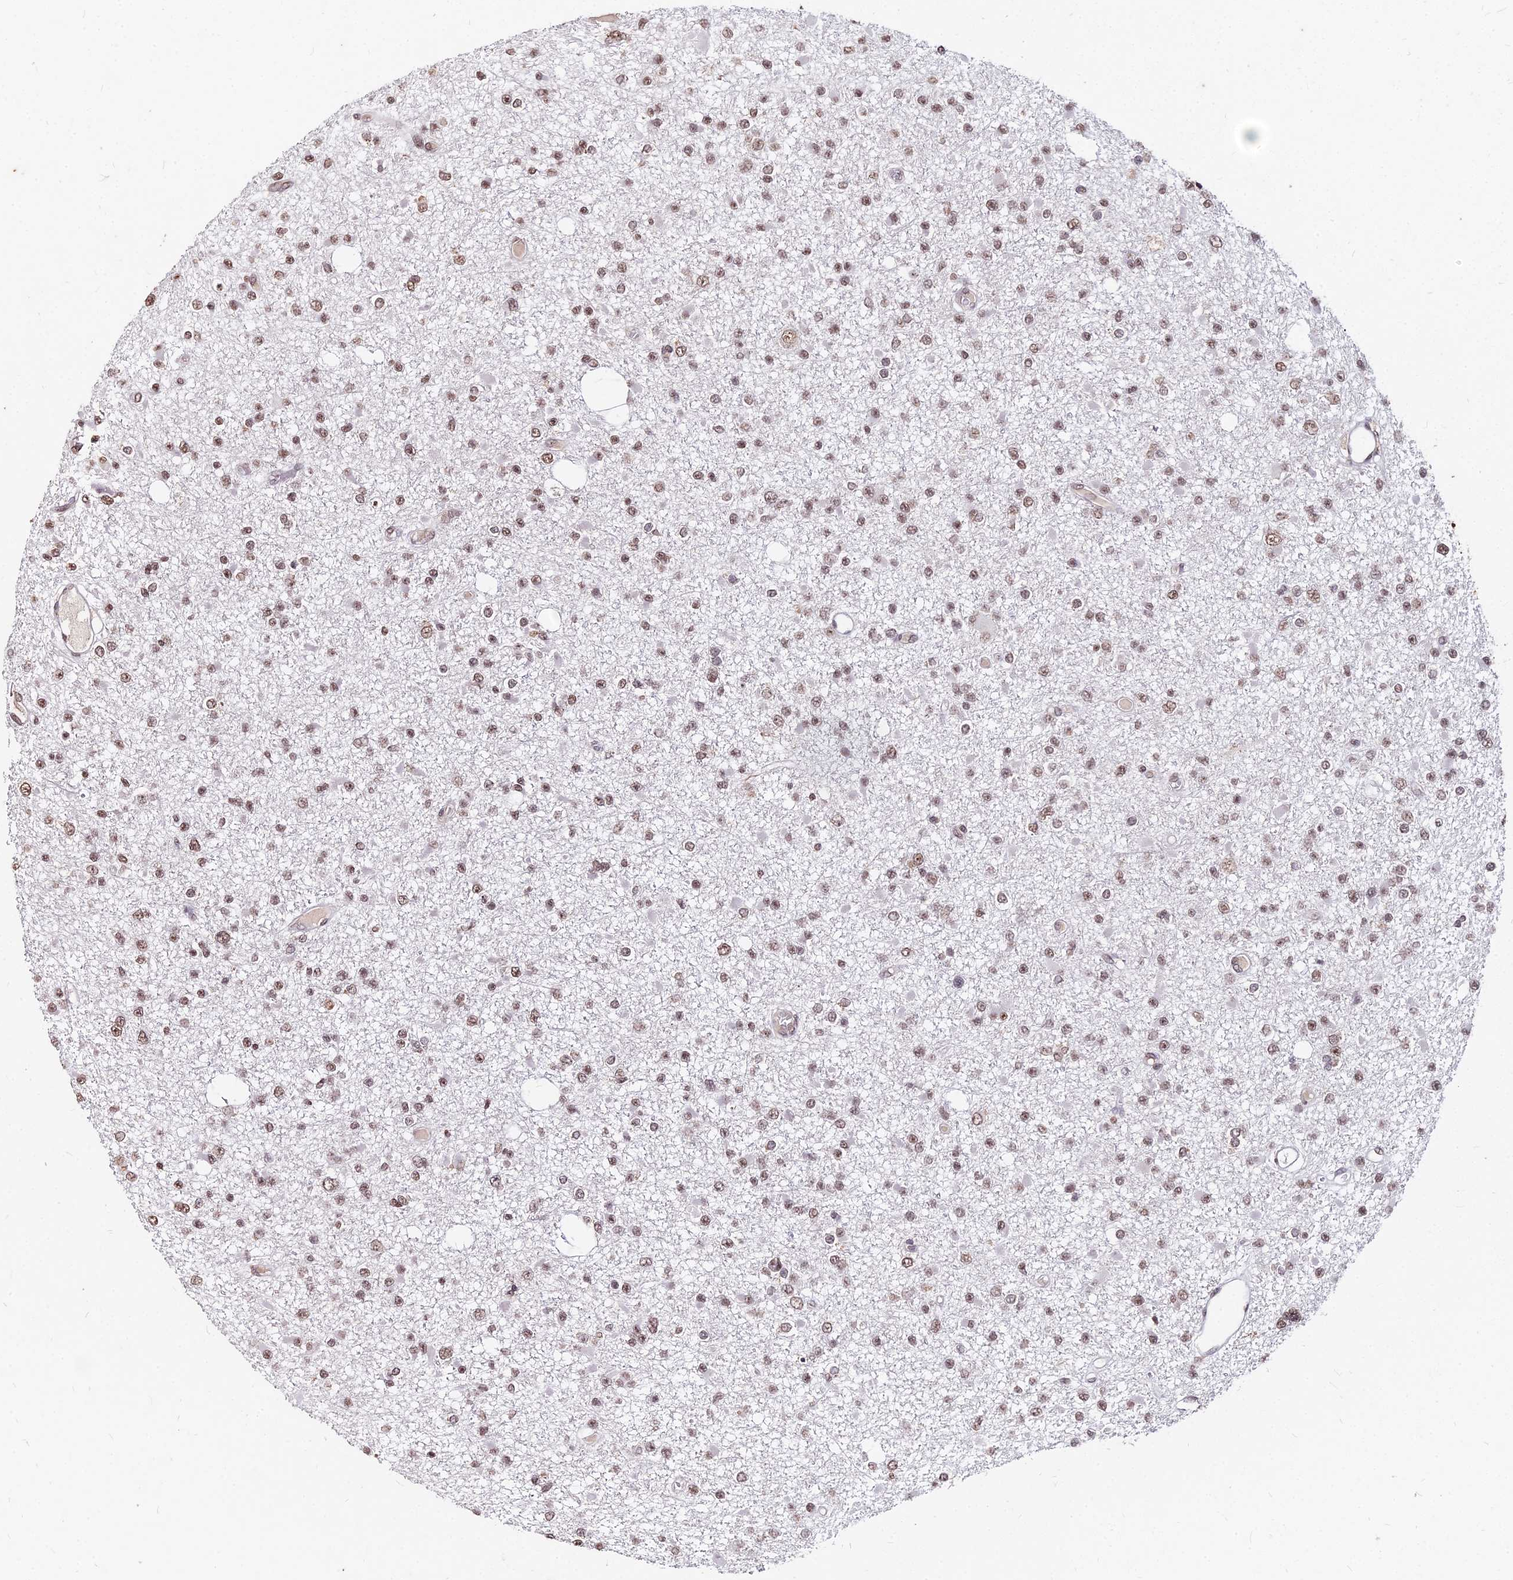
{"staining": {"intensity": "moderate", "quantity": ">75%", "location": "nuclear"}, "tissue": "glioma", "cell_type": "Tumor cells", "image_type": "cancer", "snomed": [{"axis": "morphology", "description": "Glioma, malignant, Low grade"}, {"axis": "topography", "description": "Brain"}], "caption": "This image reveals immunohistochemistry staining of malignant glioma (low-grade), with medium moderate nuclear expression in about >75% of tumor cells.", "gene": "ZBED4", "patient": {"sex": "female", "age": 22}}